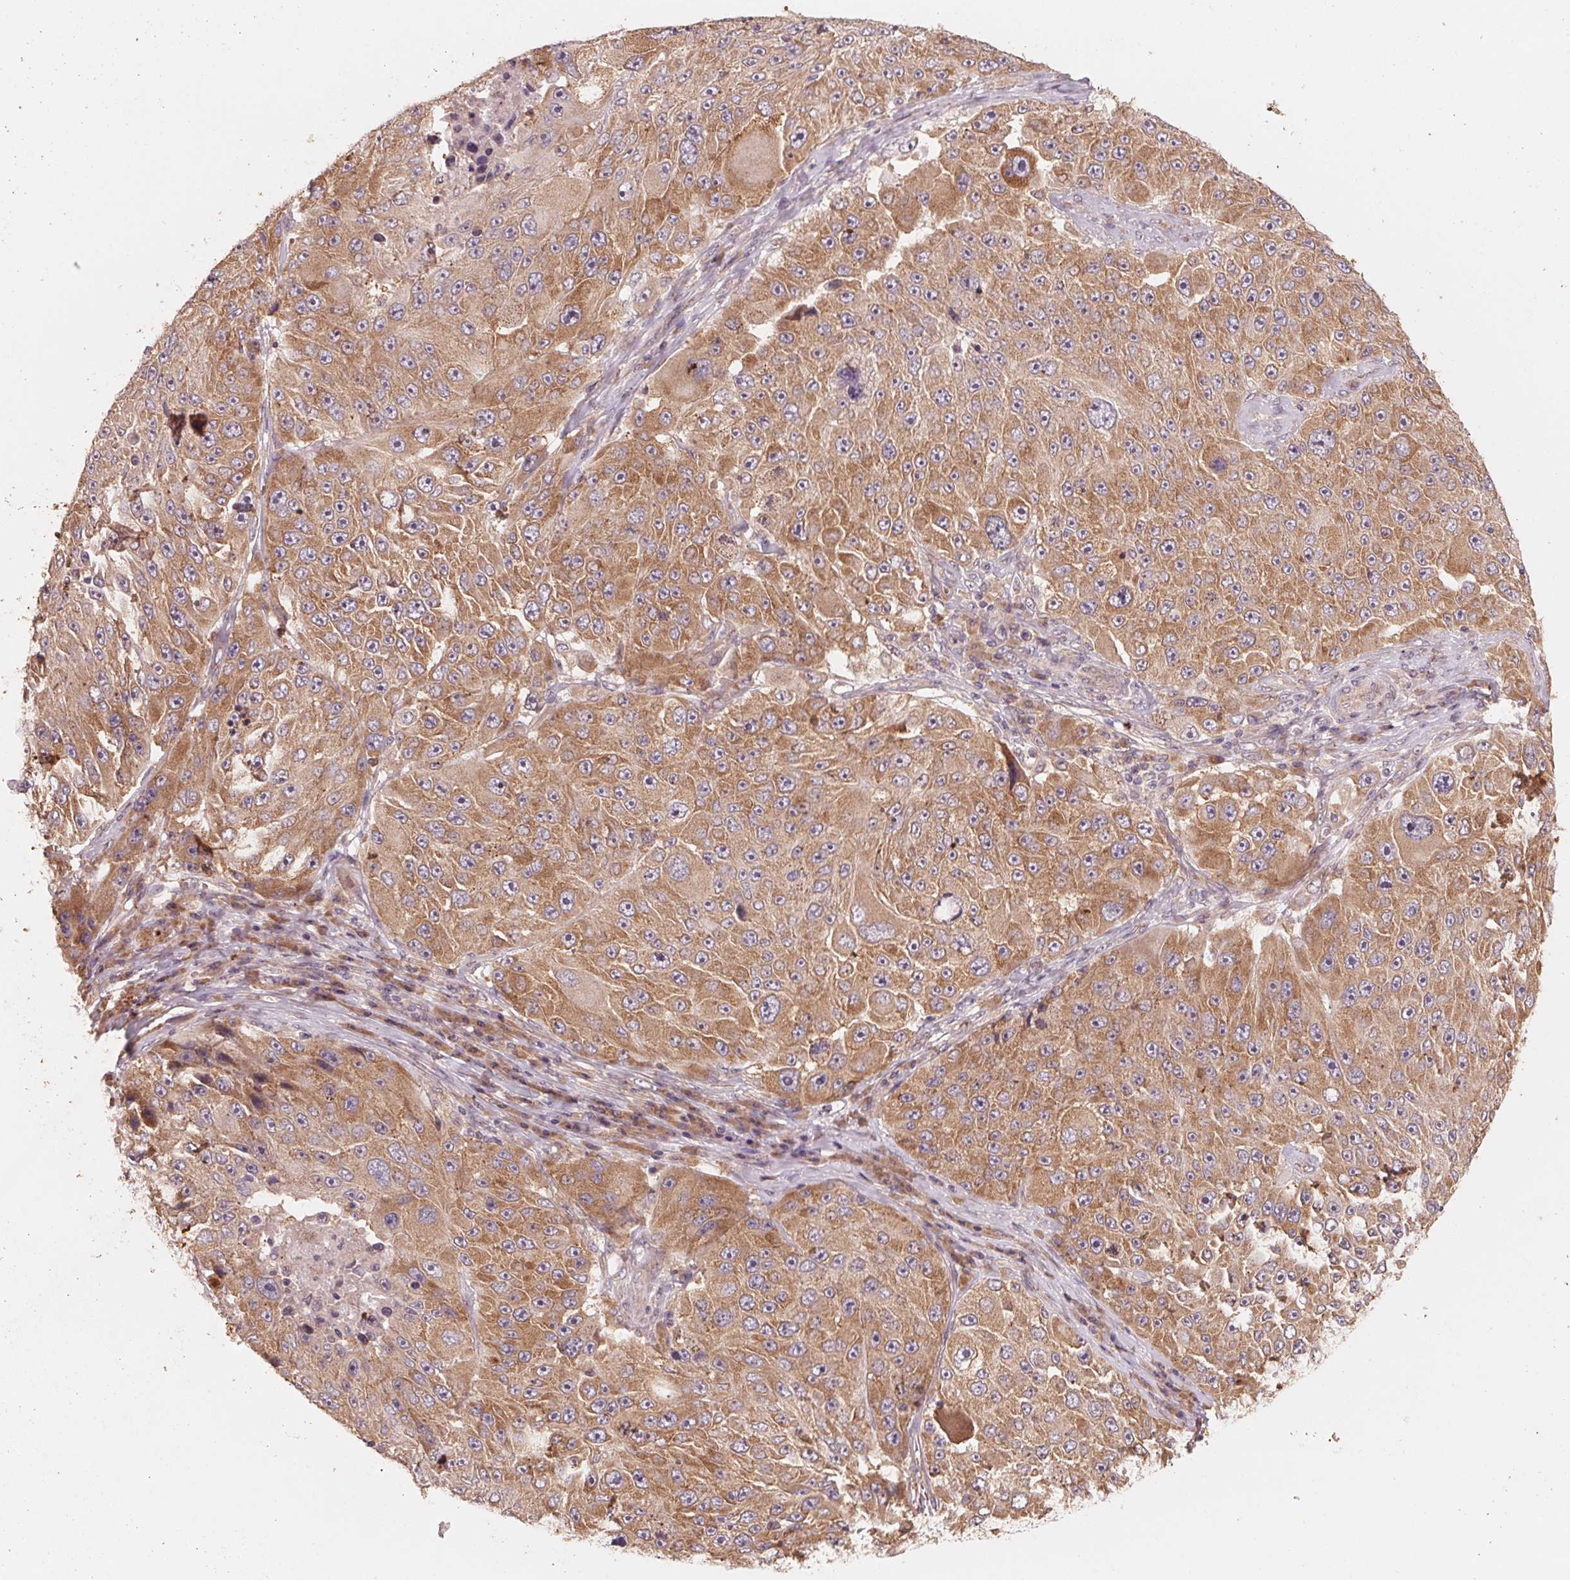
{"staining": {"intensity": "moderate", "quantity": ">75%", "location": "cytoplasmic/membranous"}, "tissue": "melanoma", "cell_type": "Tumor cells", "image_type": "cancer", "snomed": [{"axis": "morphology", "description": "Malignant melanoma, Metastatic site"}, {"axis": "topography", "description": "Lymph node"}], "caption": "There is medium levels of moderate cytoplasmic/membranous staining in tumor cells of melanoma, as demonstrated by immunohistochemical staining (brown color).", "gene": "GIGYF2", "patient": {"sex": "male", "age": 62}}